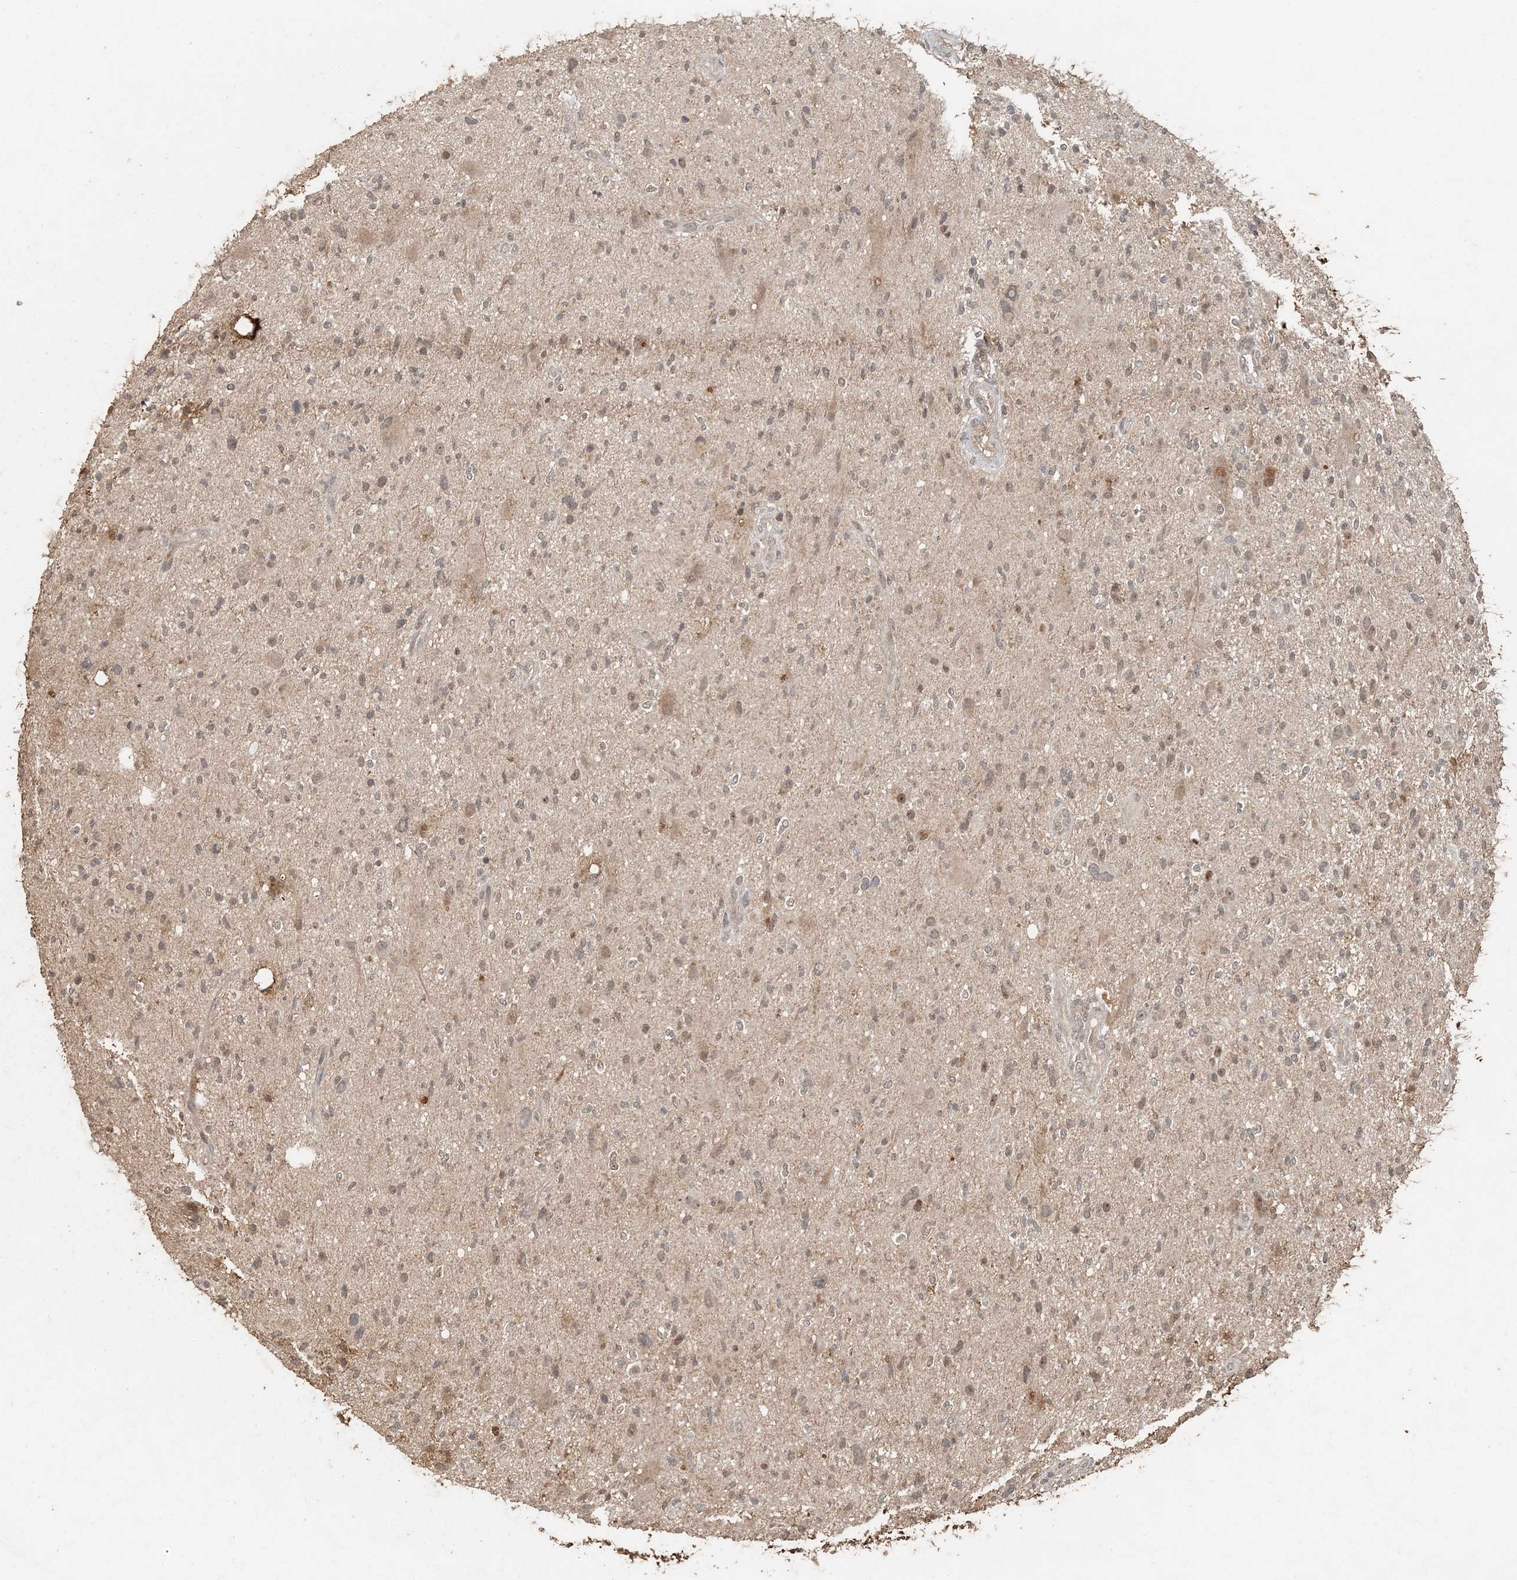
{"staining": {"intensity": "weak", "quantity": ">75%", "location": "cytoplasmic/membranous,nuclear"}, "tissue": "glioma", "cell_type": "Tumor cells", "image_type": "cancer", "snomed": [{"axis": "morphology", "description": "Glioma, malignant, High grade"}, {"axis": "topography", "description": "Brain"}], "caption": "Protein staining of malignant glioma (high-grade) tissue reveals weak cytoplasmic/membranous and nuclear staining in approximately >75% of tumor cells.", "gene": "ATP13A2", "patient": {"sex": "male", "age": 48}}